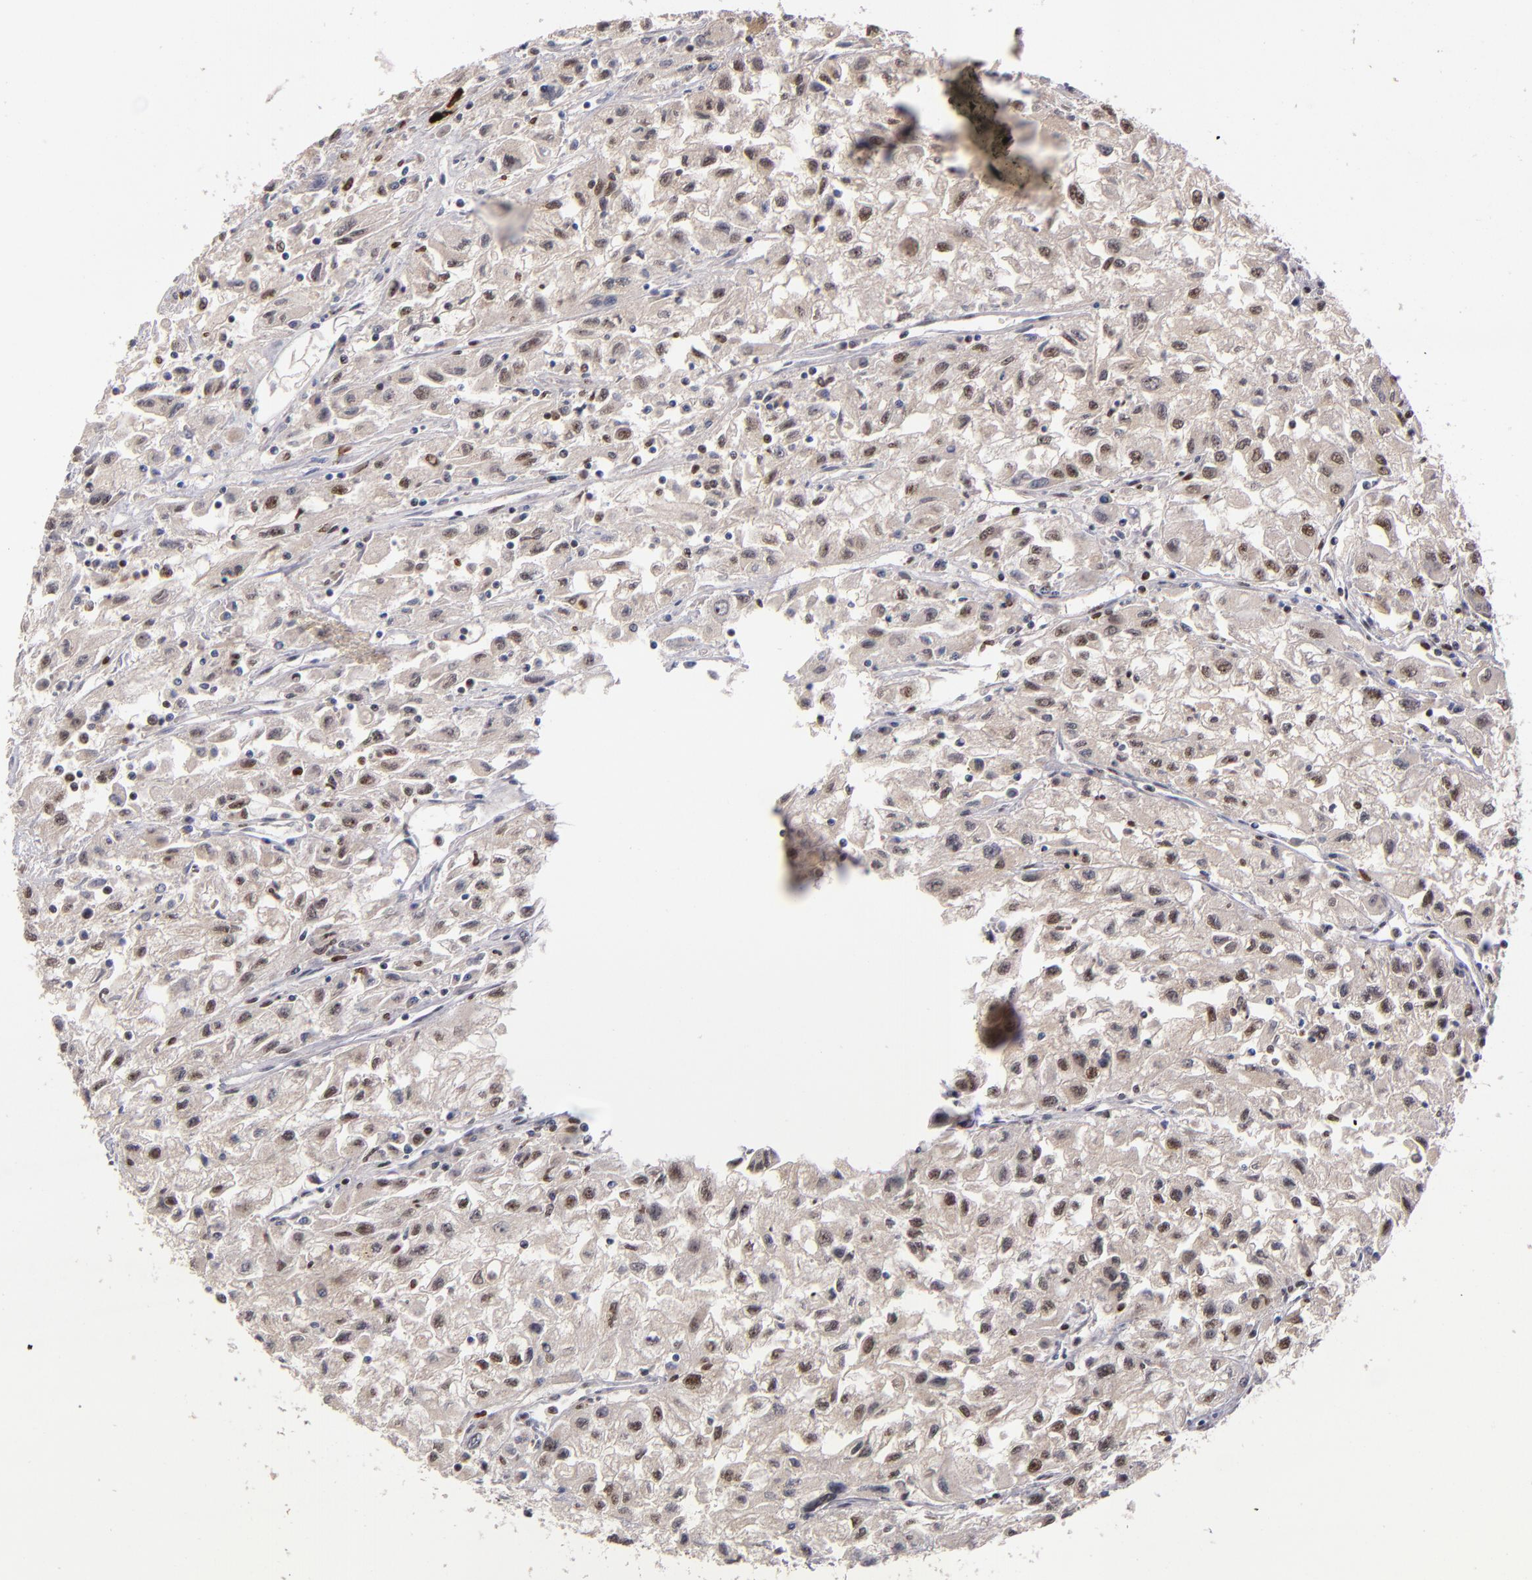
{"staining": {"intensity": "weak", "quantity": ">75%", "location": "cytoplasmic/membranous,nuclear"}, "tissue": "renal cancer", "cell_type": "Tumor cells", "image_type": "cancer", "snomed": [{"axis": "morphology", "description": "Adenocarcinoma, NOS"}, {"axis": "topography", "description": "Kidney"}], "caption": "Immunohistochemistry of renal cancer (adenocarcinoma) demonstrates low levels of weak cytoplasmic/membranous and nuclear positivity in about >75% of tumor cells. Using DAB (3,3'-diaminobenzidine) (brown) and hematoxylin (blue) stains, captured at high magnification using brightfield microscopy.", "gene": "PCNX4", "patient": {"sex": "male", "age": 59}}